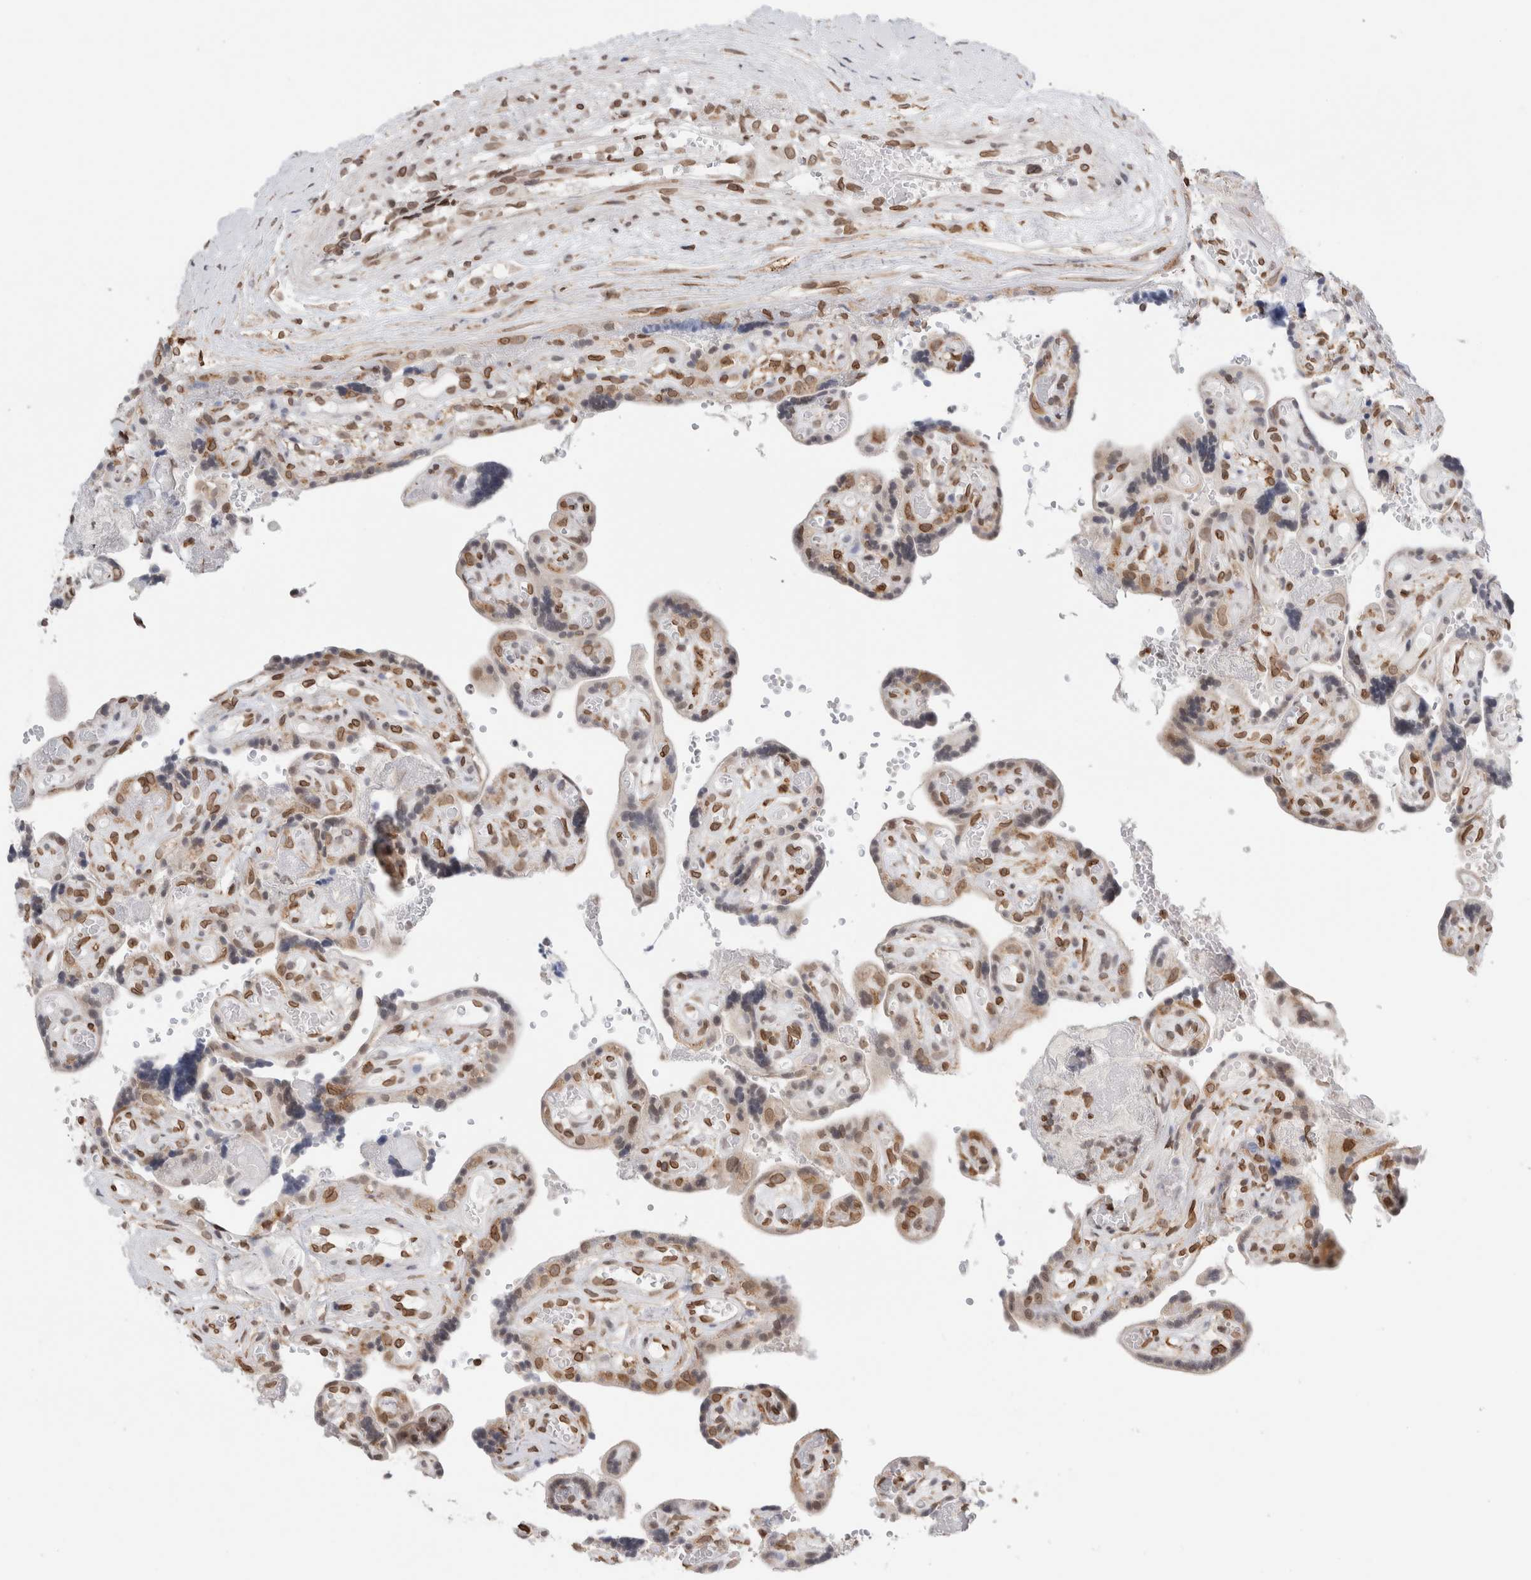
{"staining": {"intensity": "moderate", "quantity": ">75%", "location": "cytoplasmic/membranous,nuclear"}, "tissue": "placenta", "cell_type": "Decidual cells", "image_type": "normal", "snomed": [{"axis": "morphology", "description": "Normal tissue, NOS"}, {"axis": "topography", "description": "Placenta"}], "caption": "Immunohistochemical staining of normal placenta reveals medium levels of moderate cytoplasmic/membranous,nuclear positivity in approximately >75% of decidual cells.", "gene": "RBMX2", "patient": {"sex": "female", "age": 30}}